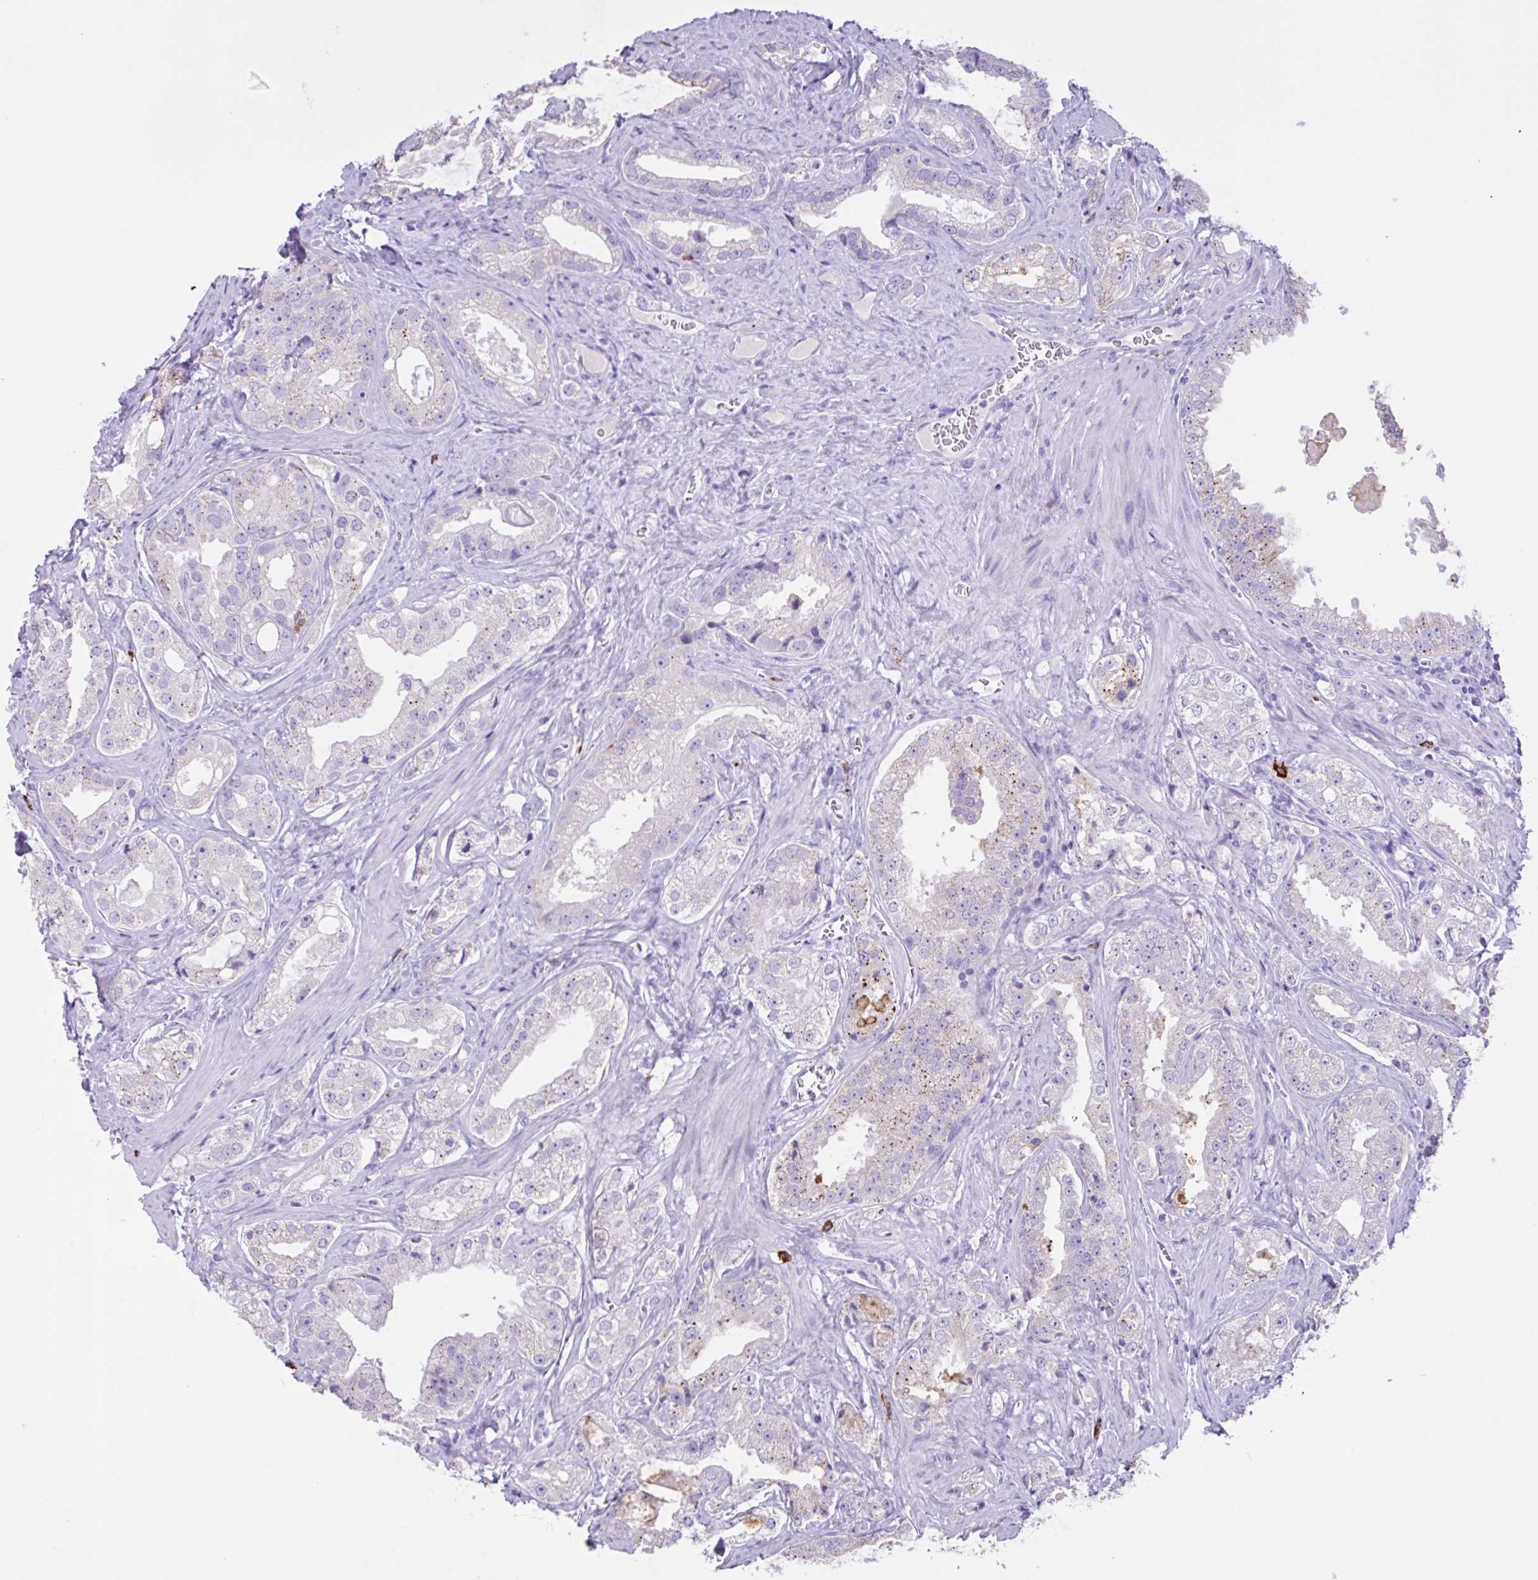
{"staining": {"intensity": "moderate", "quantity": "<25%", "location": "cytoplasmic/membranous"}, "tissue": "prostate cancer", "cell_type": "Tumor cells", "image_type": "cancer", "snomed": [{"axis": "morphology", "description": "Adenocarcinoma, High grade"}, {"axis": "topography", "description": "Prostate"}], "caption": "IHC (DAB (3,3'-diaminobenzidine)) staining of prostate adenocarcinoma (high-grade) shows moderate cytoplasmic/membranous protein staining in about <25% of tumor cells.", "gene": "CST11", "patient": {"sex": "male", "age": 67}}